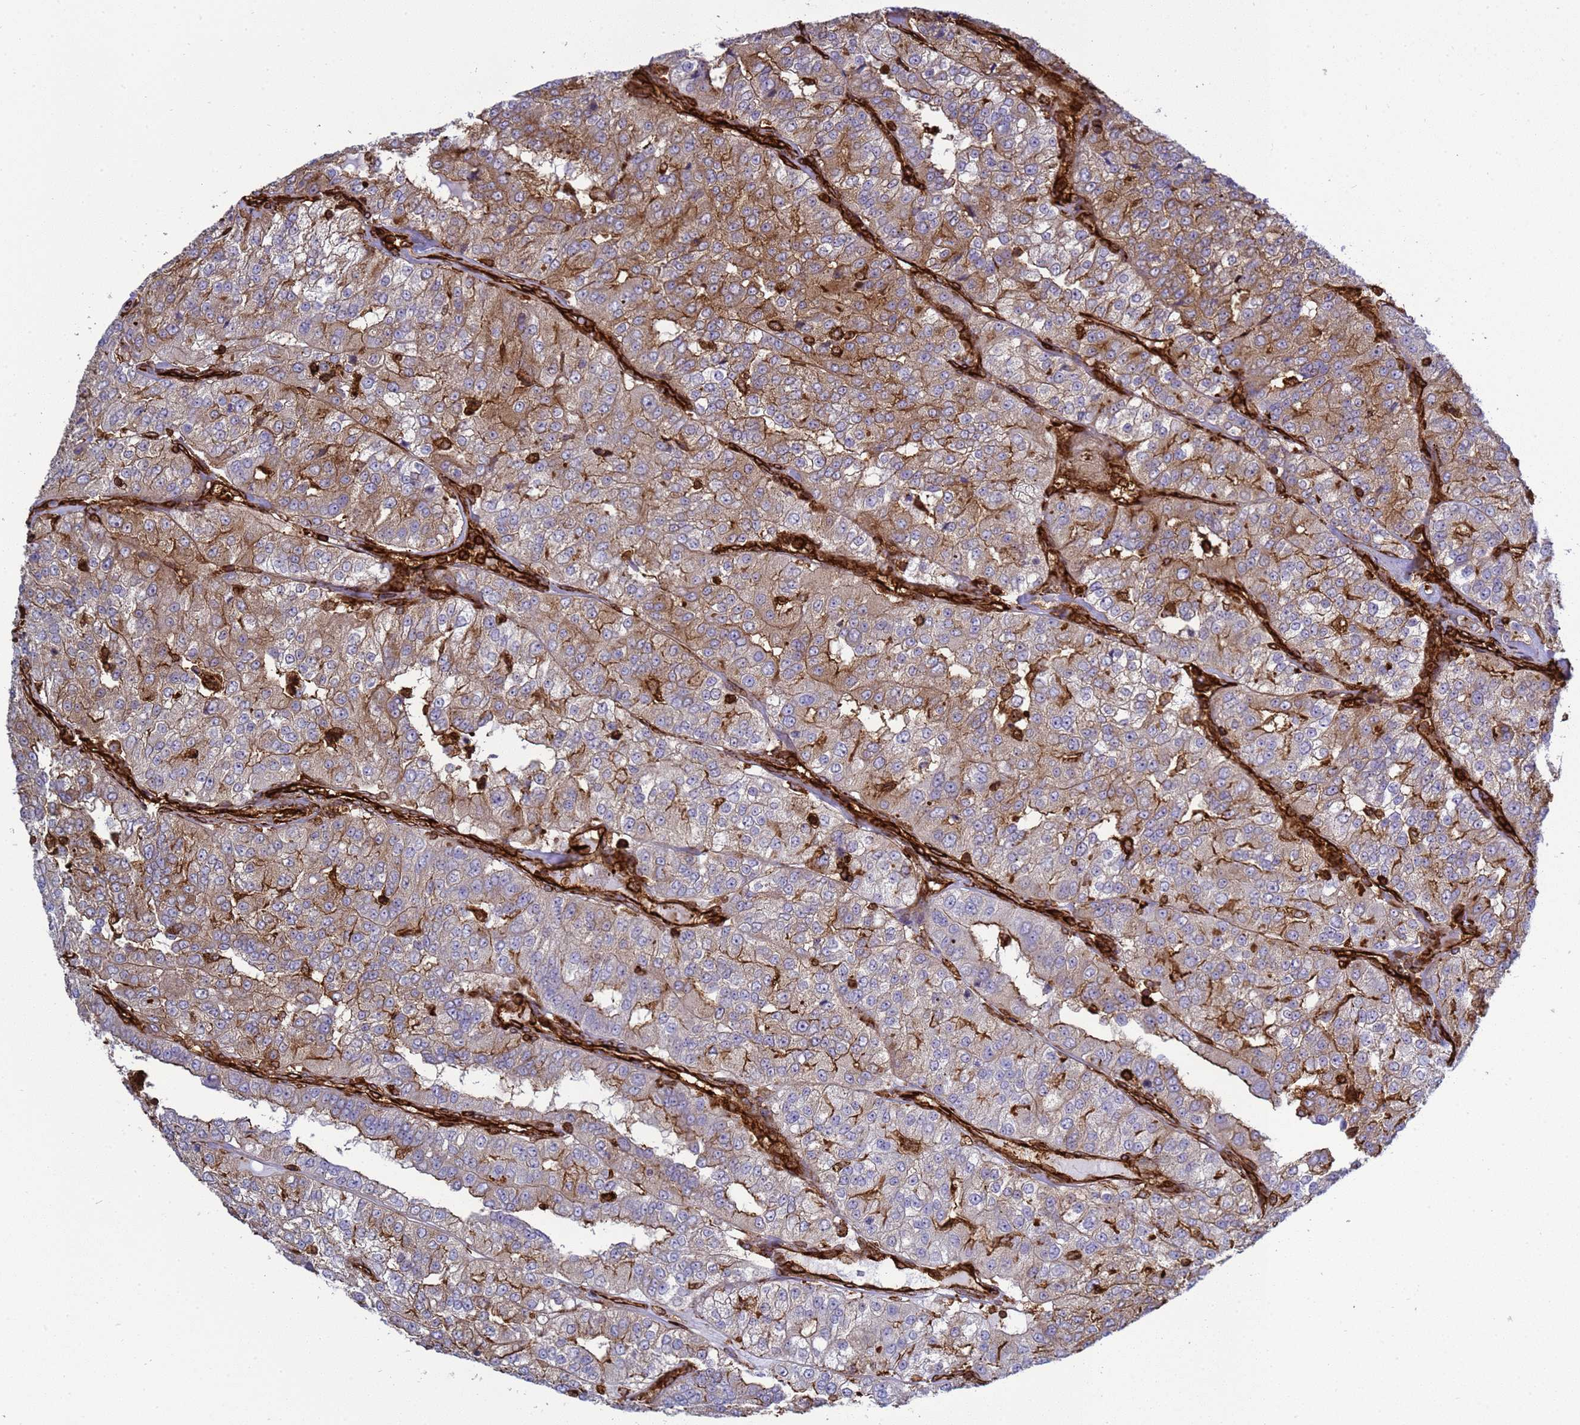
{"staining": {"intensity": "moderate", "quantity": ">75%", "location": "cytoplasmic/membranous"}, "tissue": "renal cancer", "cell_type": "Tumor cells", "image_type": "cancer", "snomed": [{"axis": "morphology", "description": "Adenocarcinoma, NOS"}, {"axis": "topography", "description": "Kidney"}], "caption": "Immunohistochemical staining of adenocarcinoma (renal) reveals moderate cytoplasmic/membranous protein staining in approximately >75% of tumor cells.", "gene": "ZBTB8OS", "patient": {"sex": "female", "age": 63}}